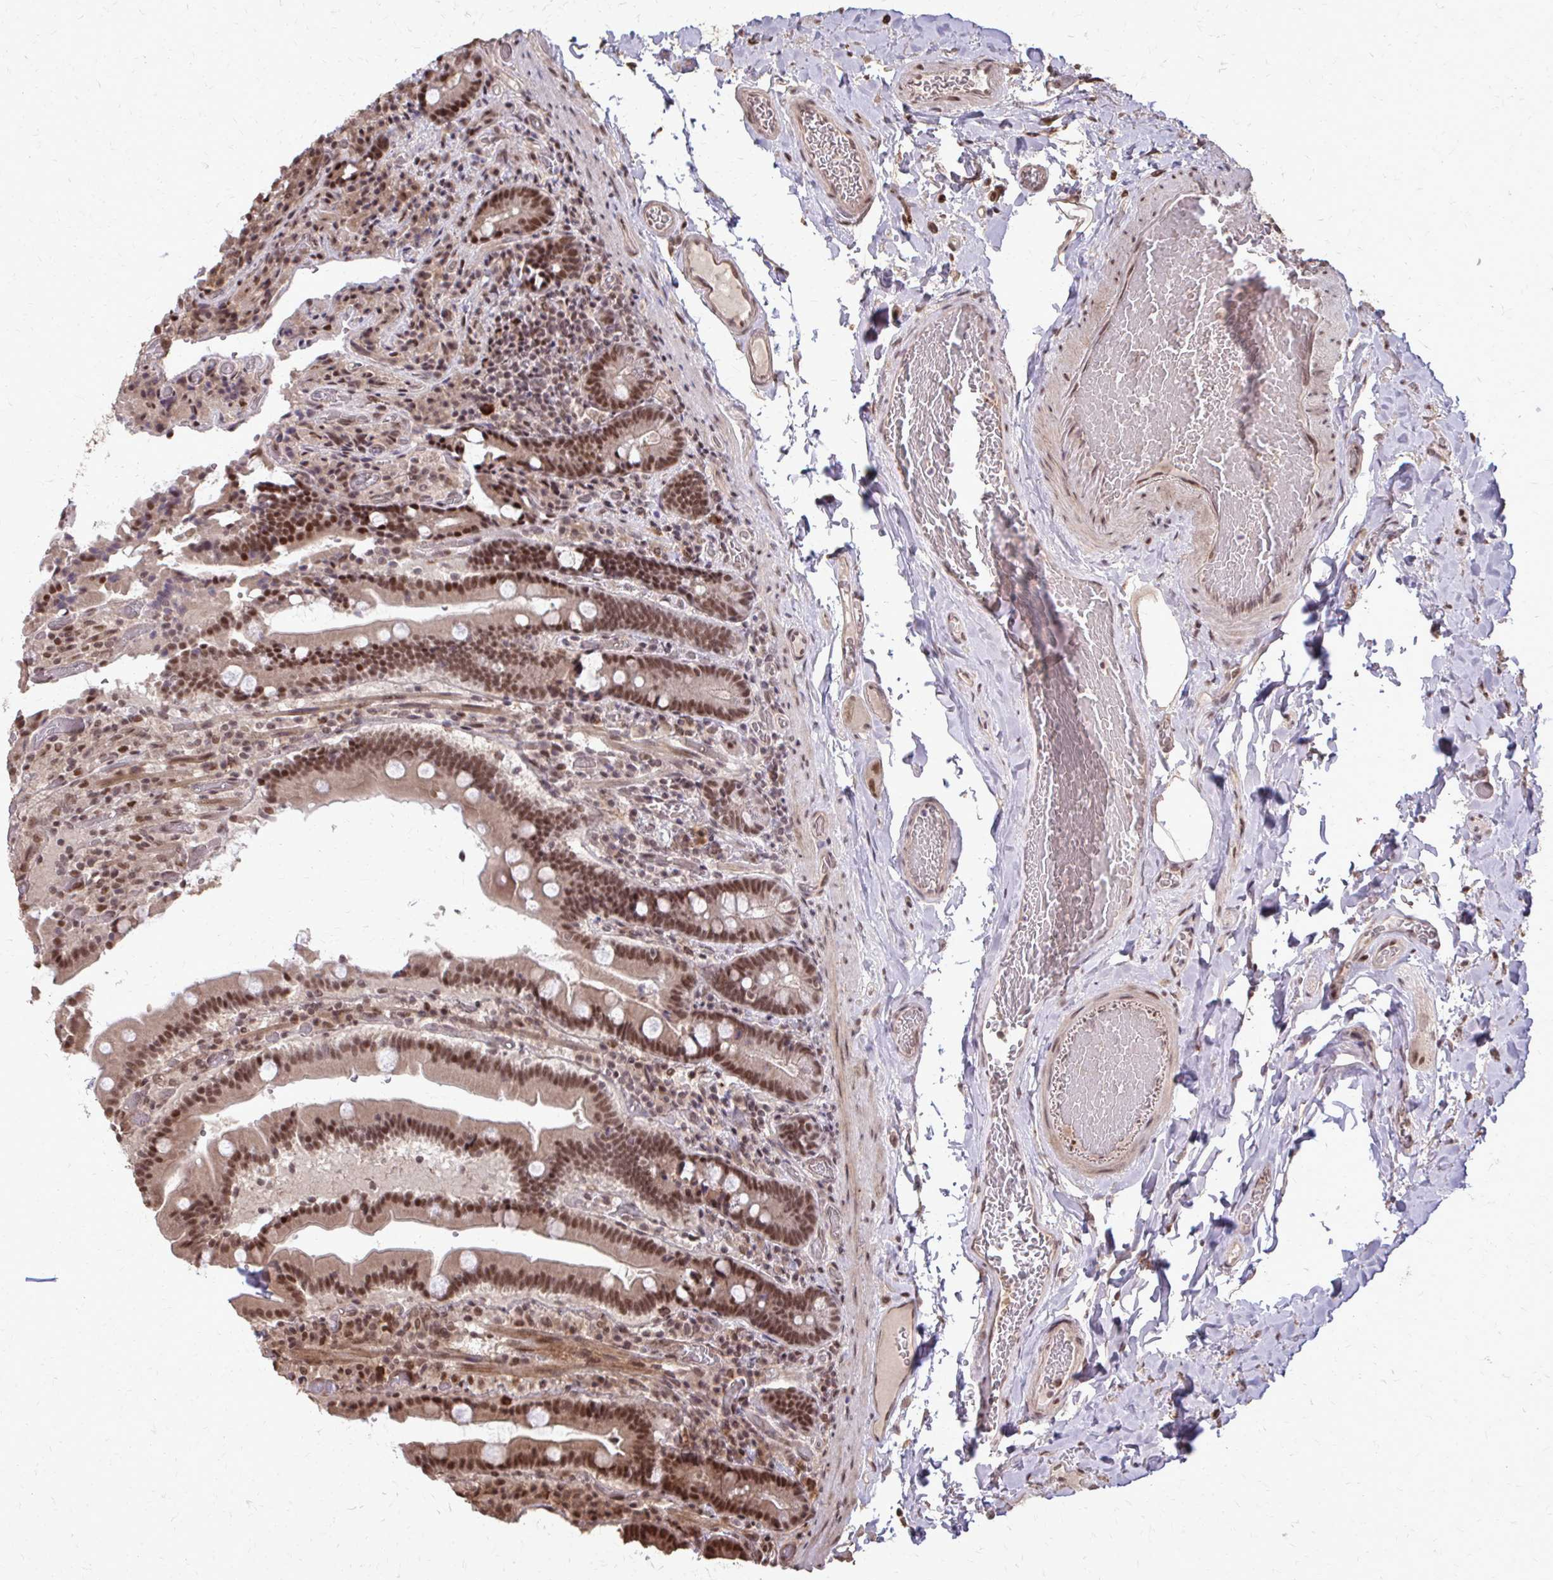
{"staining": {"intensity": "moderate", "quantity": ">75%", "location": "nuclear"}, "tissue": "duodenum", "cell_type": "Glandular cells", "image_type": "normal", "snomed": [{"axis": "morphology", "description": "Normal tissue, NOS"}, {"axis": "topography", "description": "Duodenum"}], "caption": "This is a histology image of immunohistochemistry staining of benign duodenum, which shows moderate expression in the nuclear of glandular cells.", "gene": "SS18", "patient": {"sex": "female", "age": 62}}